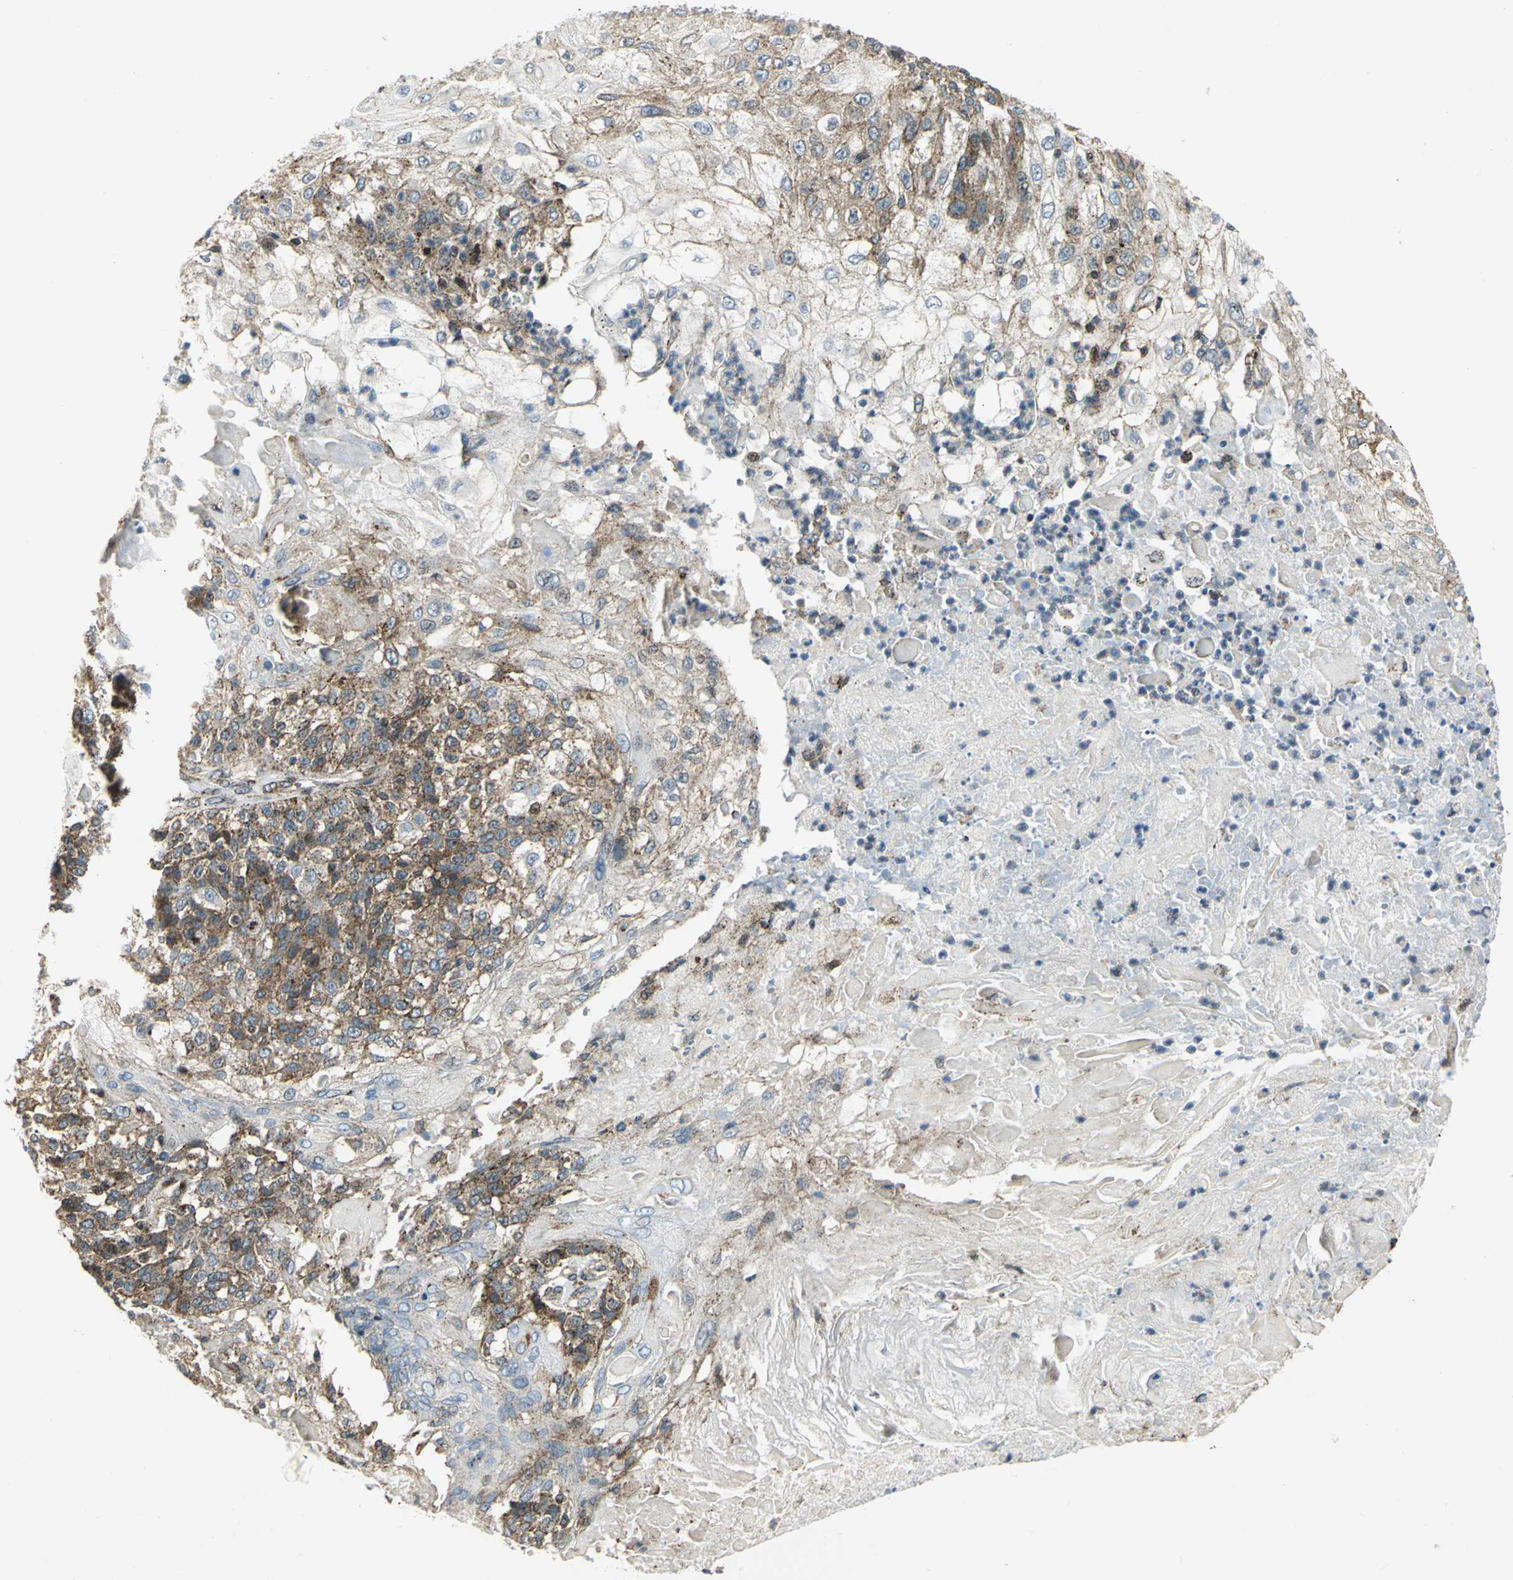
{"staining": {"intensity": "moderate", "quantity": ">75%", "location": "cytoplasmic/membranous"}, "tissue": "skin cancer", "cell_type": "Tumor cells", "image_type": "cancer", "snomed": [{"axis": "morphology", "description": "Normal tissue, NOS"}, {"axis": "morphology", "description": "Squamous cell carcinoma, NOS"}, {"axis": "topography", "description": "Skin"}], "caption": "Immunohistochemistry (IHC) of human skin cancer (squamous cell carcinoma) demonstrates medium levels of moderate cytoplasmic/membranous expression in about >75% of tumor cells.", "gene": "ATP6V1A", "patient": {"sex": "female", "age": 83}}